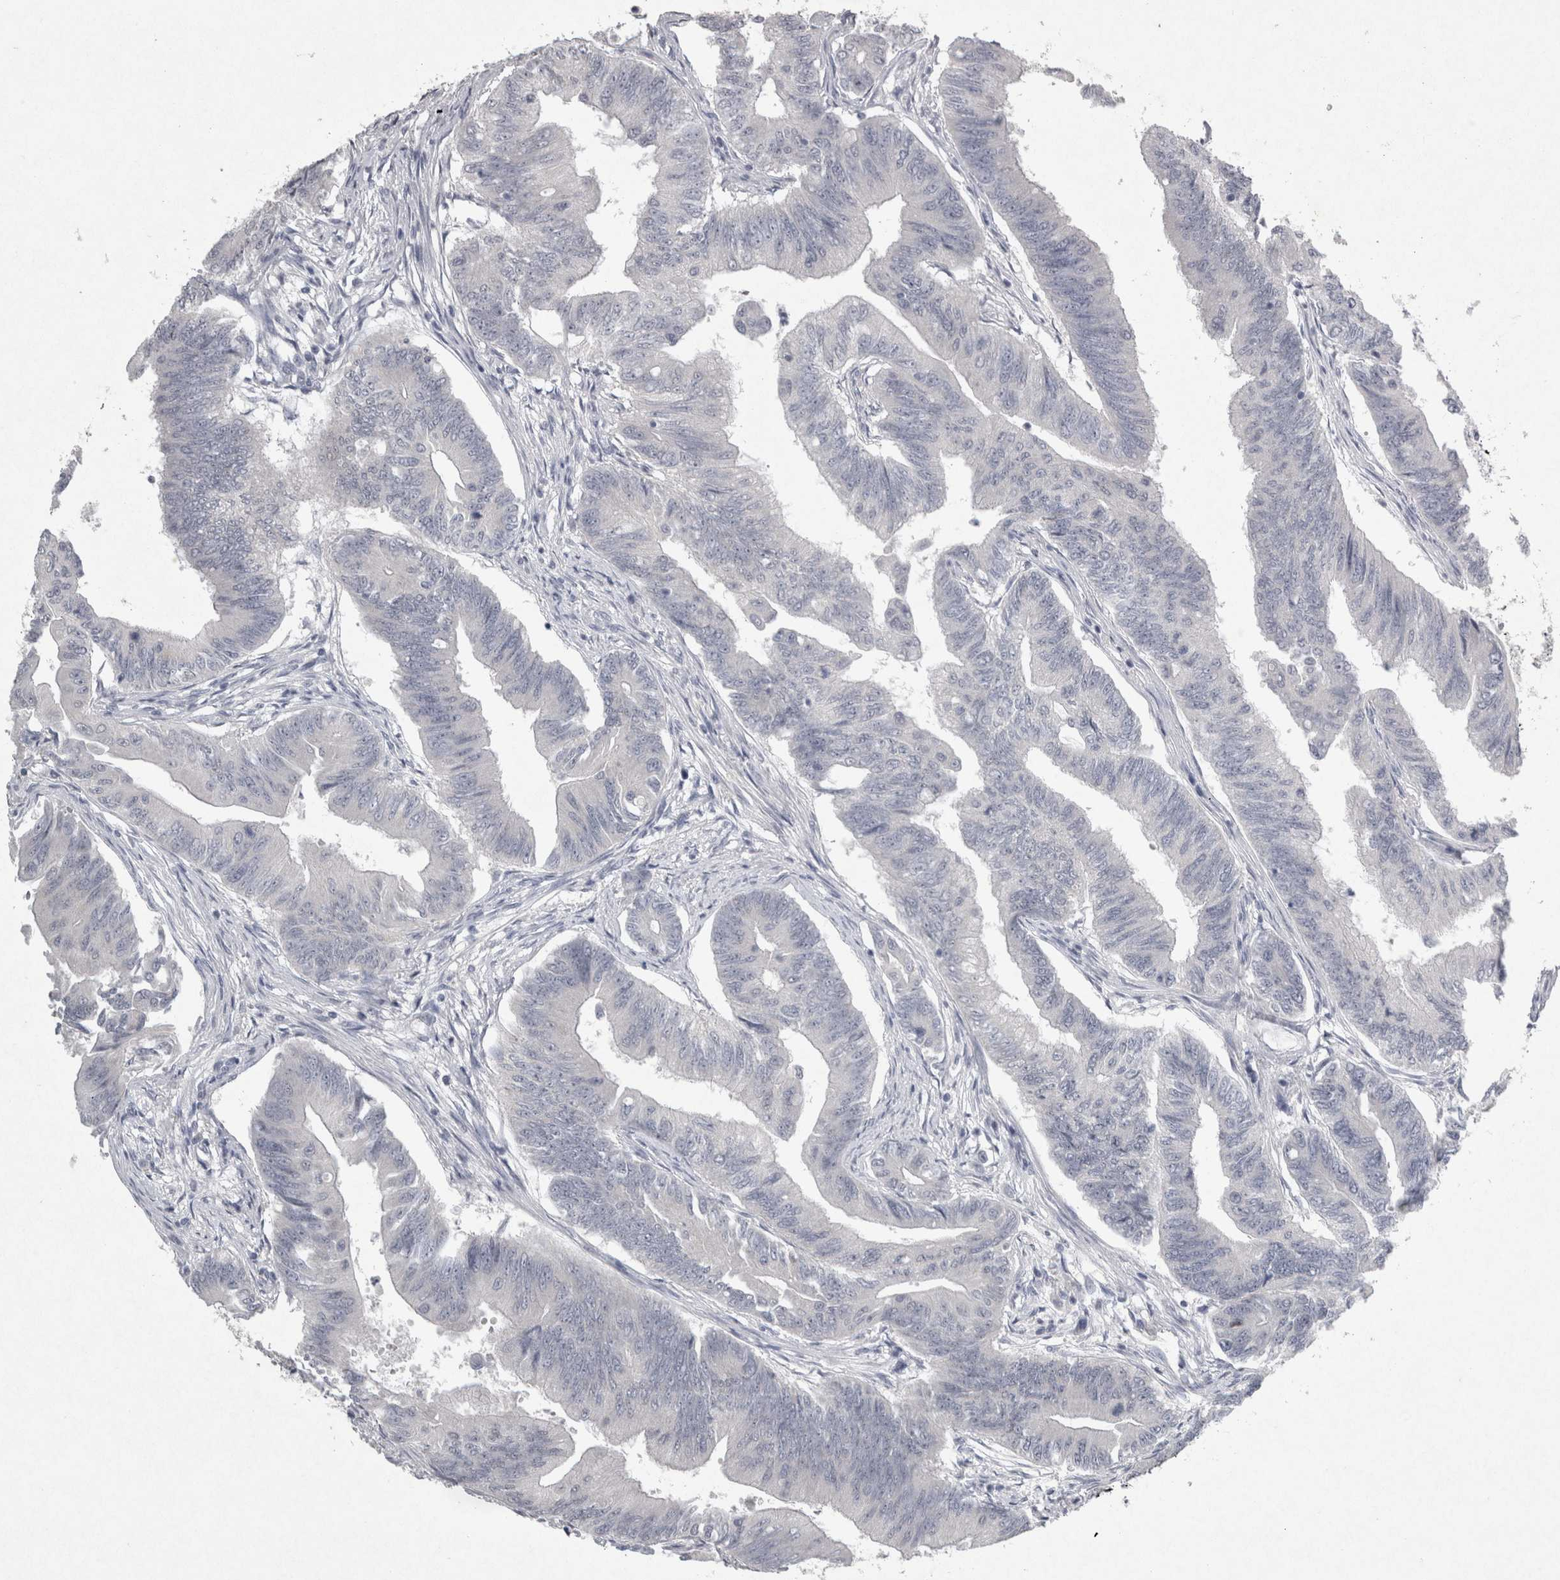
{"staining": {"intensity": "negative", "quantity": "none", "location": "none"}, "tissue": "colorectal cancer", "cell_type": "Tumor cells", "image_type": "cancer", "snomed": [{"axis": "morphology", "description": "Adenoma, NOS"}, {"axis": "morphology", "description": "Adenocarcinoma, NOS"}, {"axis": "topography", "description": "Colon"}], "caption": "Colorectal cancer was stained to show a protein in brown. There is no significant positivity in tumor cells.", "gene": "PDX1", "patient": {"sex": "male", "age": 79}}